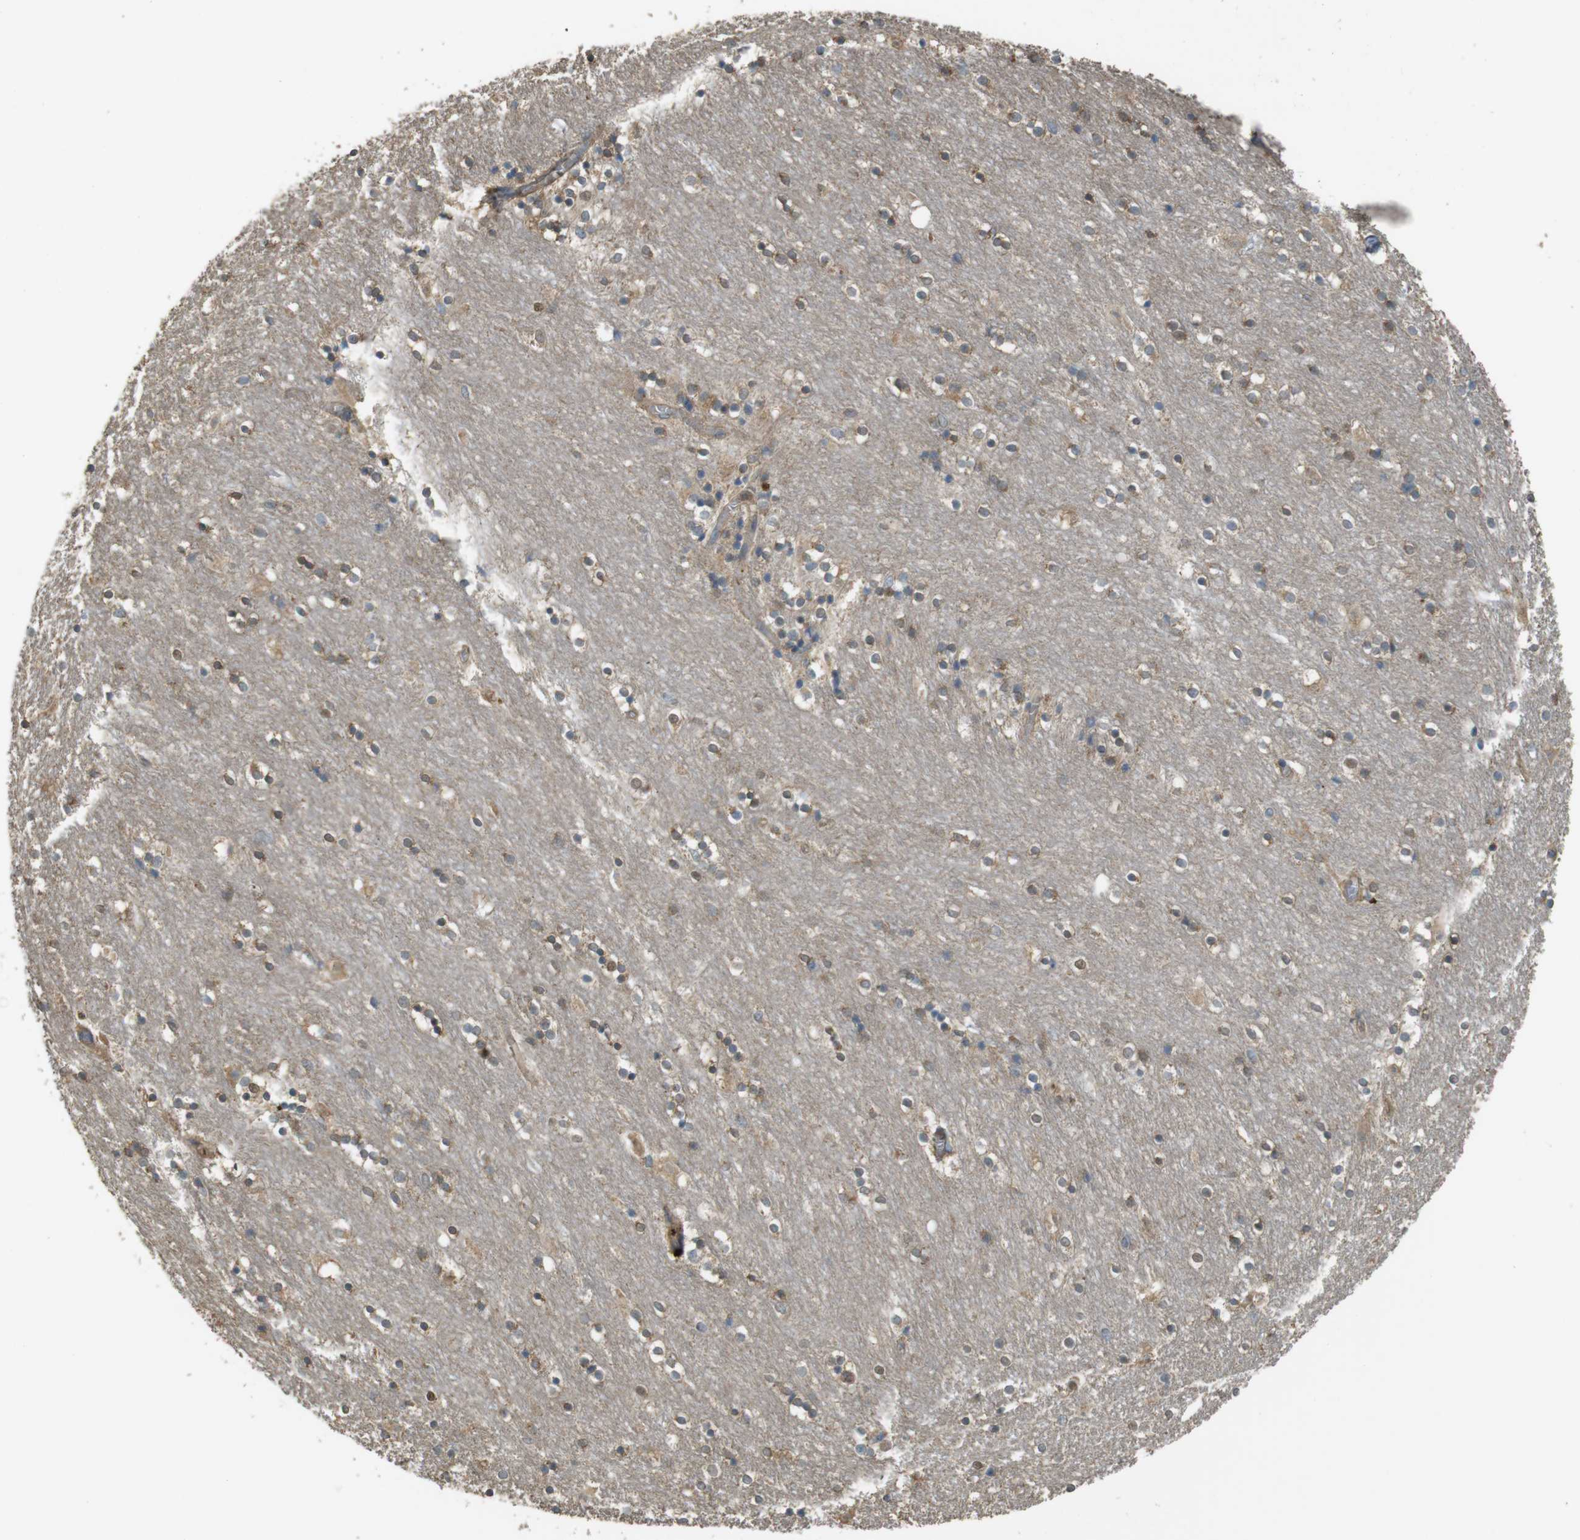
{"staining": {"intensity": "moderate", "quantity": "25%-75%", "location": "cytoplasmic/membranous,nuclear"}, "tissue": "caudate", "cell_type": "Glial cells", "image_type": "normal", "snomed": [{"axis": "morphology", "description": "Normal tissue, NOS"}, {"axis": "topography", "description": "Lateral ventricle wall"}], "caption": "IHC photomicrograph of unremarkable caudate: caudate stained using immunohistochemistry (IHC) demonstrates medium levels of moderate protein expression localized specifically in the cytoplasmic/membranous,nuclear of glial cells, appearing as a cytoplasmic/membranous,nuclear brown color.", "gene": "ZDHHC20", "patient": {"sex": "female", "age": 54}}